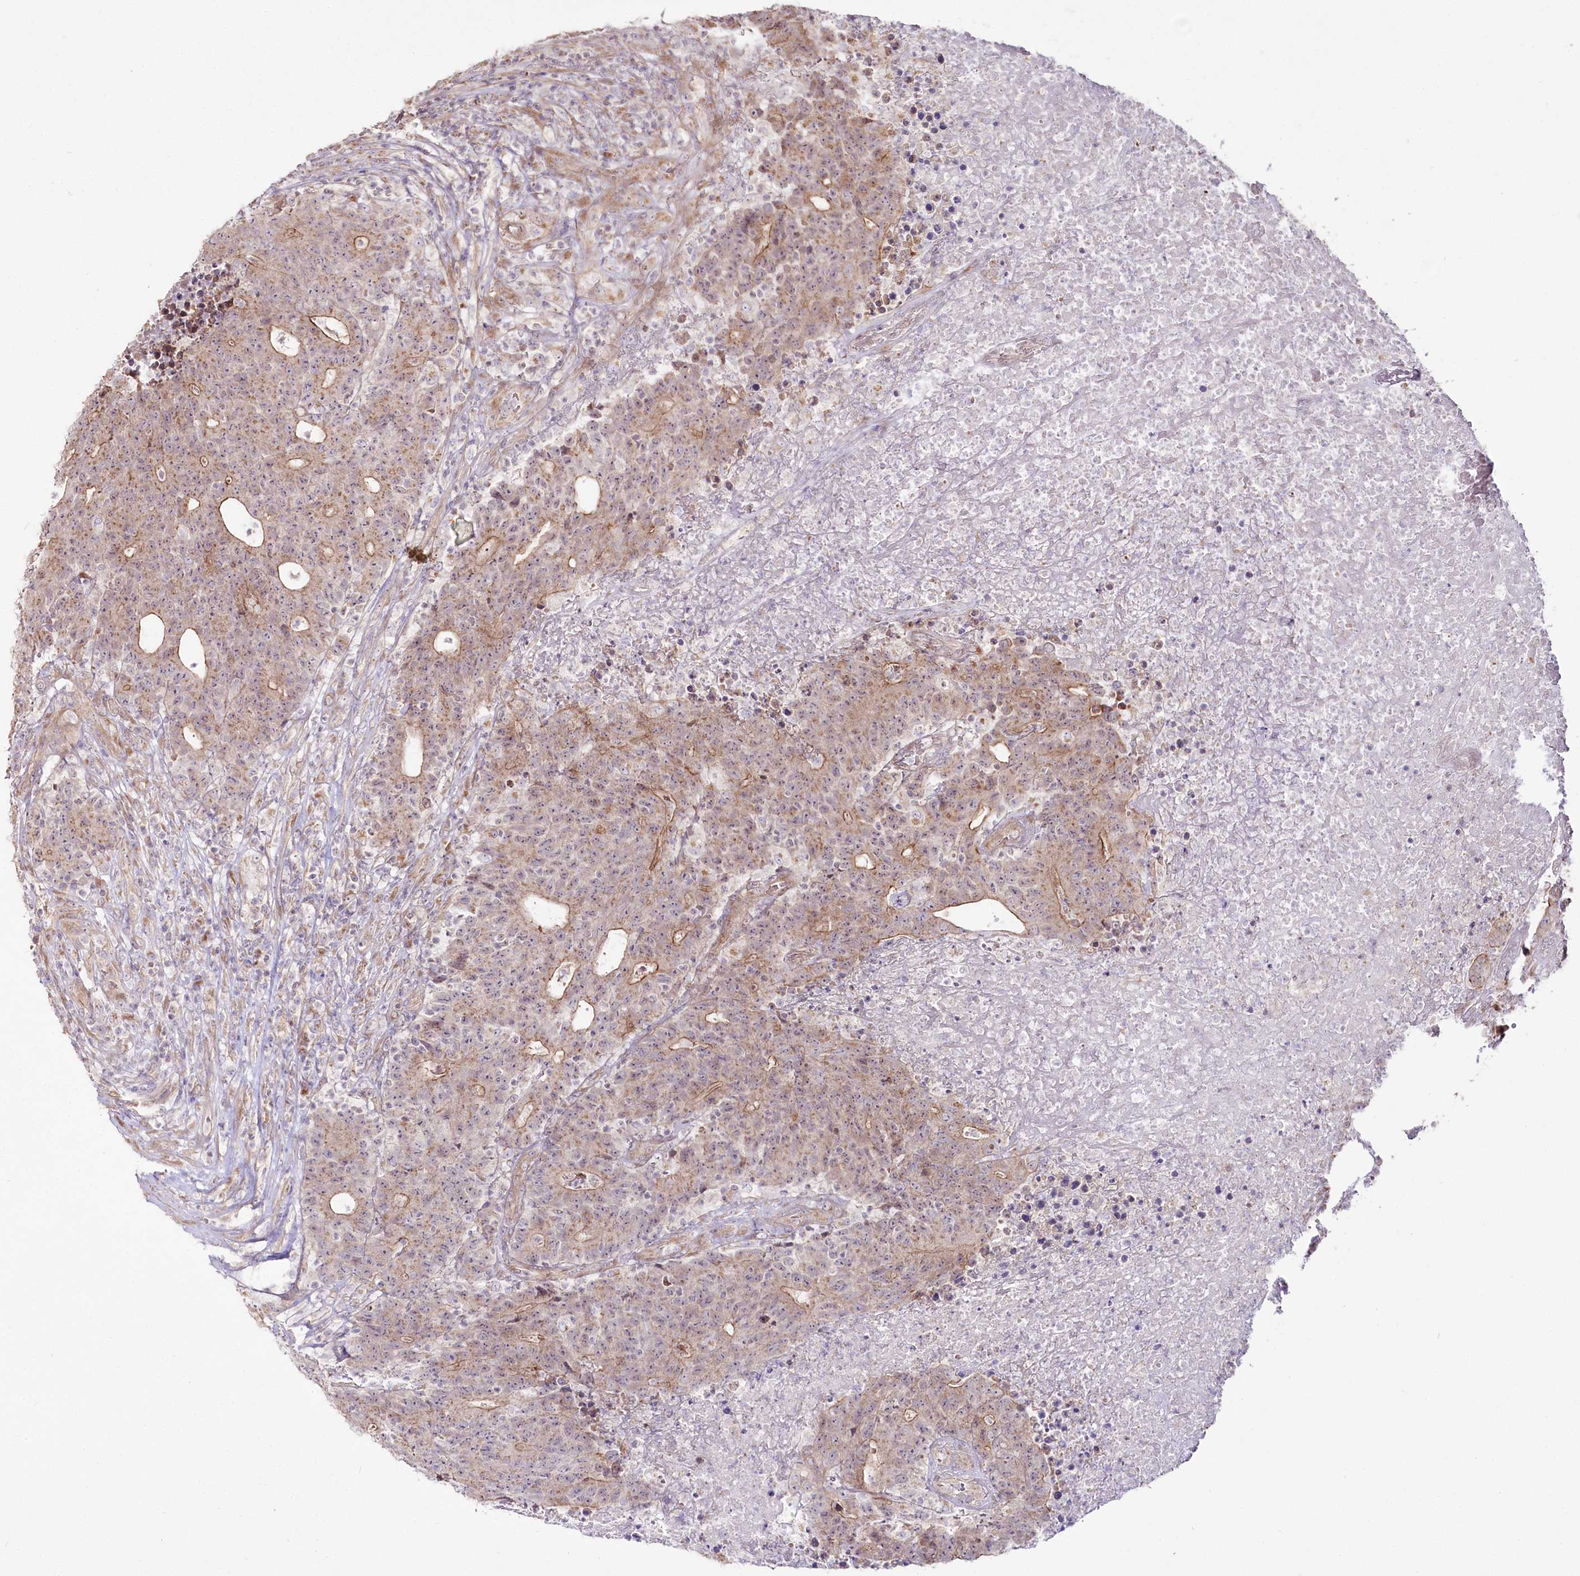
{"staining": {"intensity": "moderate", "quantity": "25%-75%", "location": "cytoplasmic/membranous"}, "tissue": "colorectal cancer", "cell_type": "Tumor cells", "image_type": "cancer", "snomed": [{"axis": "morphology", "description": "Adenocarcinoma, NOS"}, {"axis": "topography", "description": "Colon"}], "caption": "Tumor cells show medium levels of moderate cytoplasmic/membranous expression in about 25%-75% of cells in human colorectal adenocarcinoma.", "gene": "REXO2", "patient": {"sex": "female", "age": 75}}